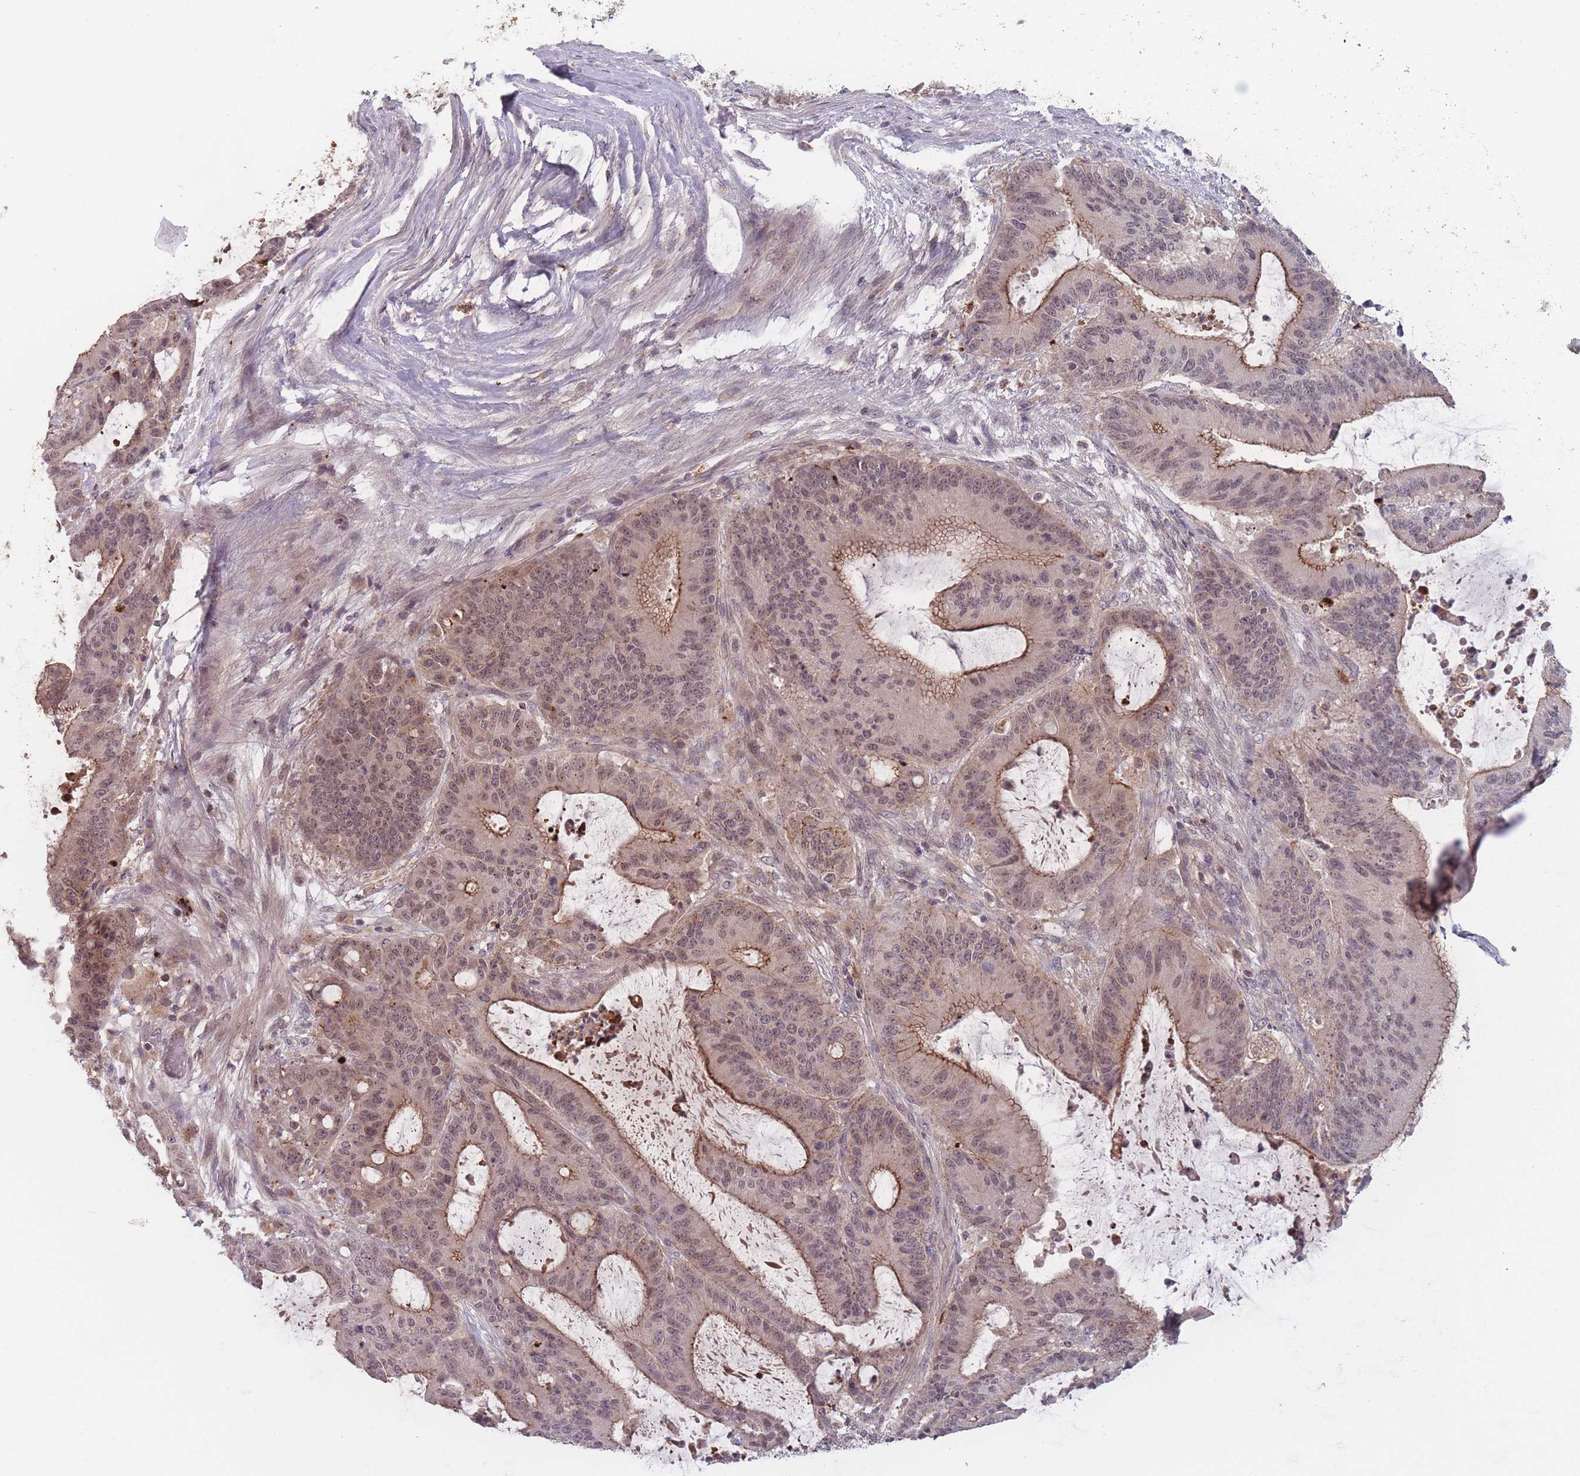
{"staining": {"intensity": "moderate", "quantity": "25%-75%", "location": "cytoplasmic/membranous"}, "tissue": "liver cancer", "cell_type": "Tumor cells", "image_type": "cancer", "snomed": [{"axis": "morphology", "description": "Normal tissue, NOS"}, {"axis": "morphology", "description": "Cholangiocarcinoma"}, {"axis": "topography", "description": "Liver"}, {"axis": "topography", "description": "Peripheral nerve tissue"}], "caption": "A histopathology image of human liver cholangiocarcinoma stained for a protein shows moderate cytoplasmic/membranous brown staining in tumor cells.", "gene": "TMEM232", "patient": {"sex": "female", "age": 73}}